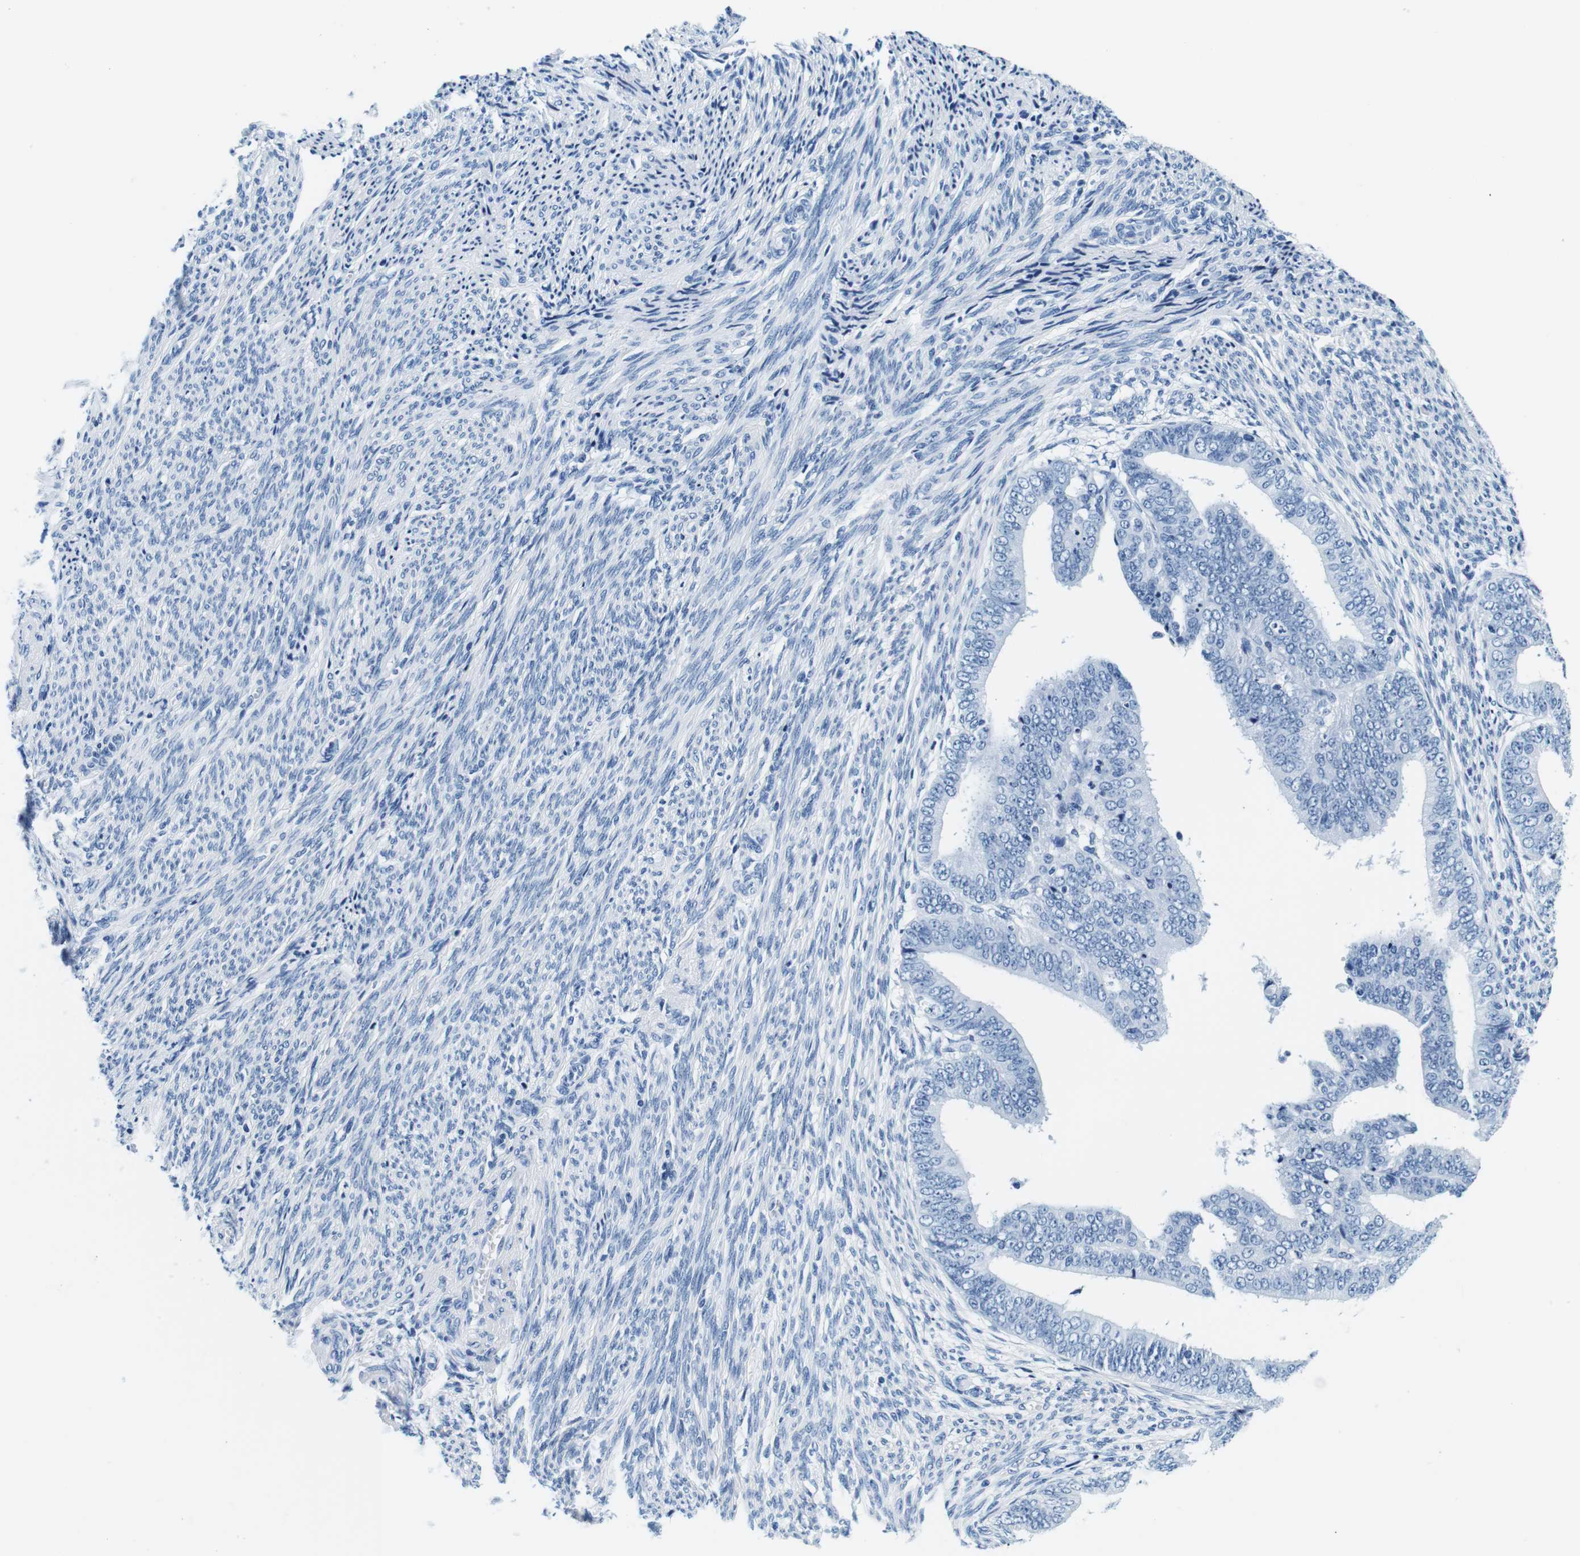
{"staining": {"intensity": "negative", "quantity": "none", "location": "none"}, "tissue": "endometrial cancer", "cell_type": "Tumor cells", "image_type": "cancer", "snomed": [{"axis": "morphology", "description": "Adenocarcinoma, NOS"}, {"axis": "topography", "description": "Endometrium"}], "caption": "Immunohistochemical staining of human endometrial cancer demonstrates no significant expression in tumor cells.", "gene": "ELANE", "patient": {"sex": "female", "age": 63}}